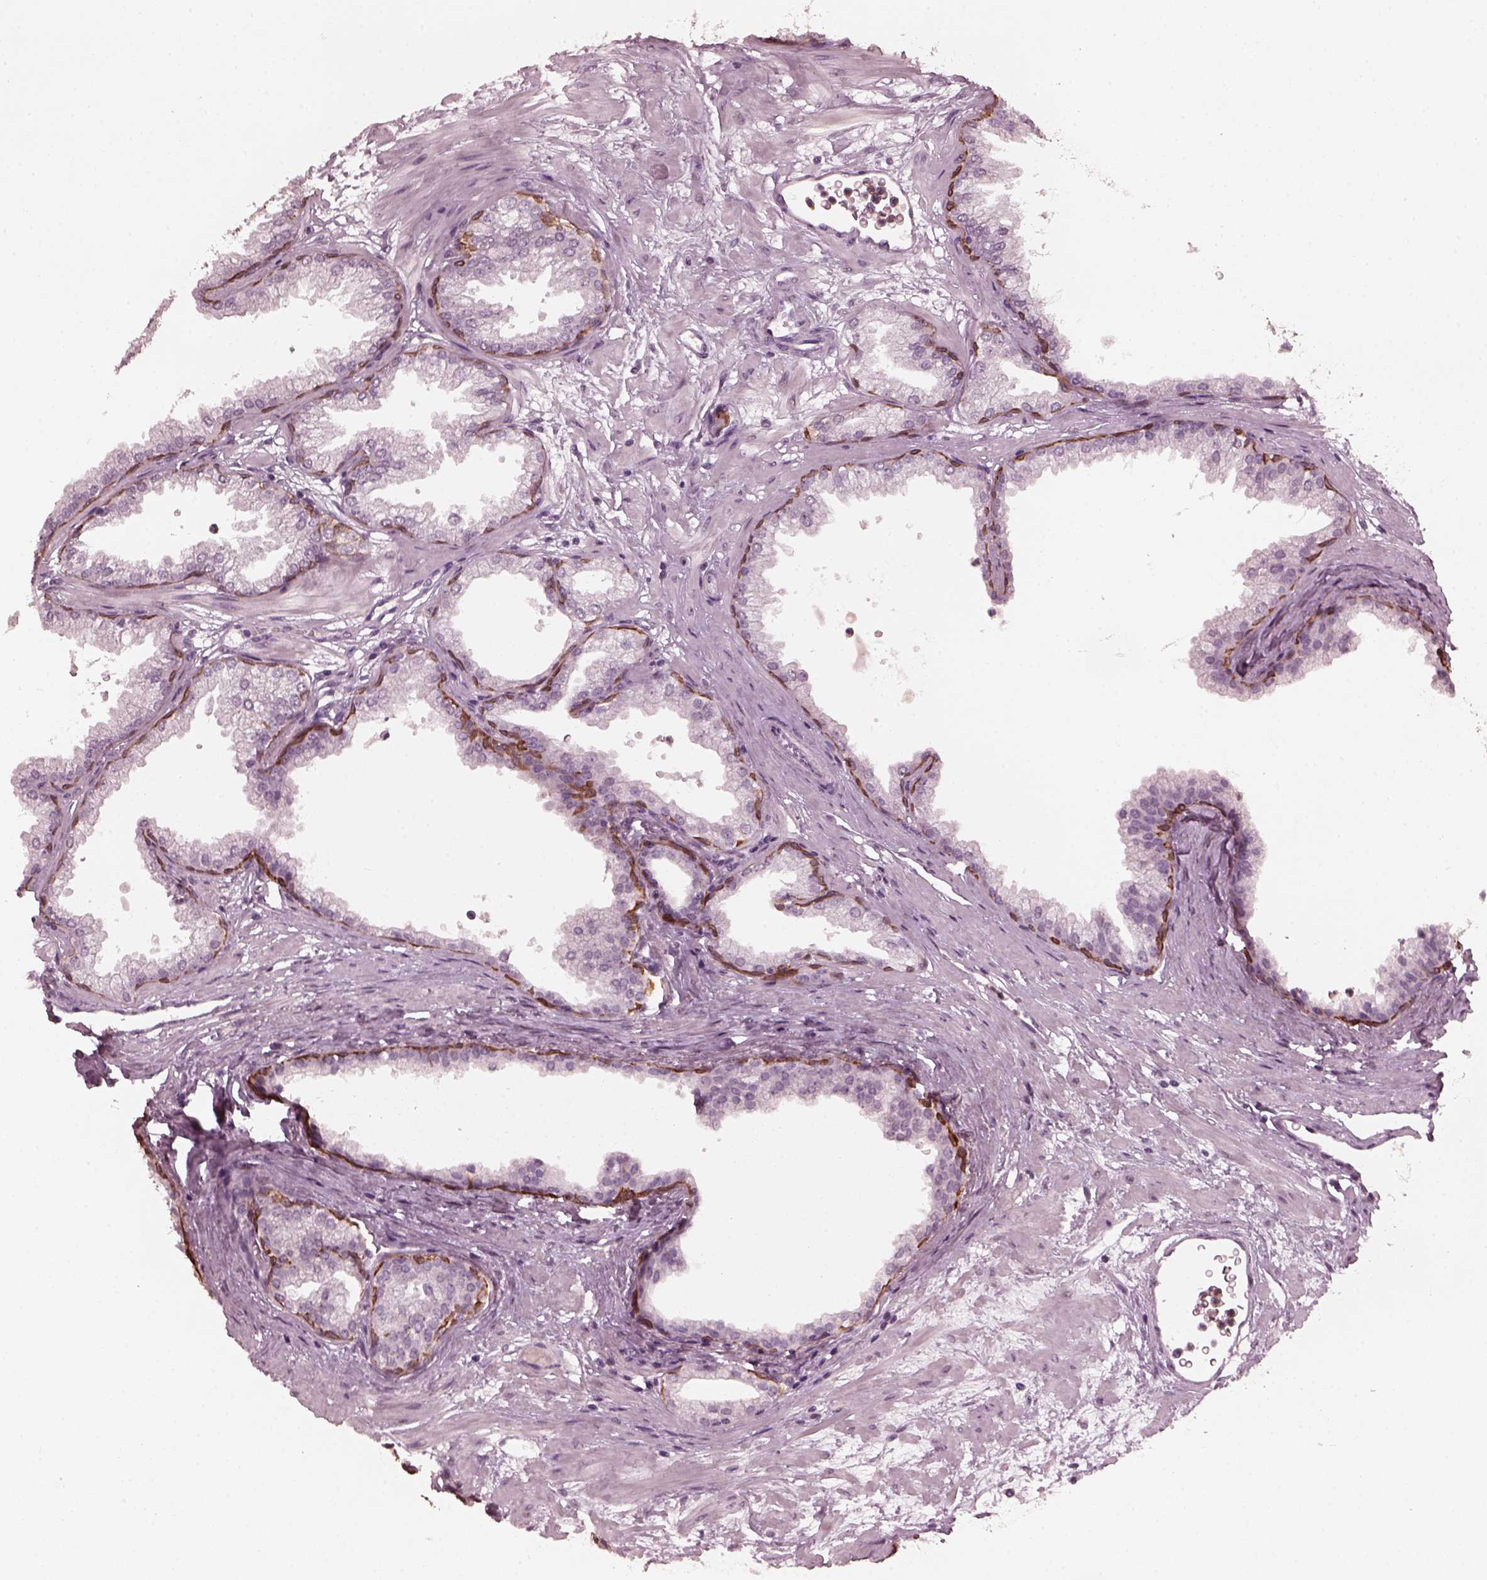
{"staining": {"intensity": "strong", "quantity": "<25%", "location": "cytoplasmic/membranous"}, "tissue": "prostate", "cell_type": "Glandular cells", "image_type": "normal", "snomed": [{"axis": "morphology", "description": "Normal tissue, NOS"}, {"axis": "topography", "description": "Prostate"}], "caption": "Protein positivity by IHC displays strong cytoplasmic/membranous expression in about <25% of glandular cells in normal prostate. The staining was performed using DAB (3,3'-diaminobenzidine), with brown indicating positive protein expression. Nuclei are stained blue with hematoxylin.", "gene": "KRT79", "patient": {"sex": "male", "age": 37}}